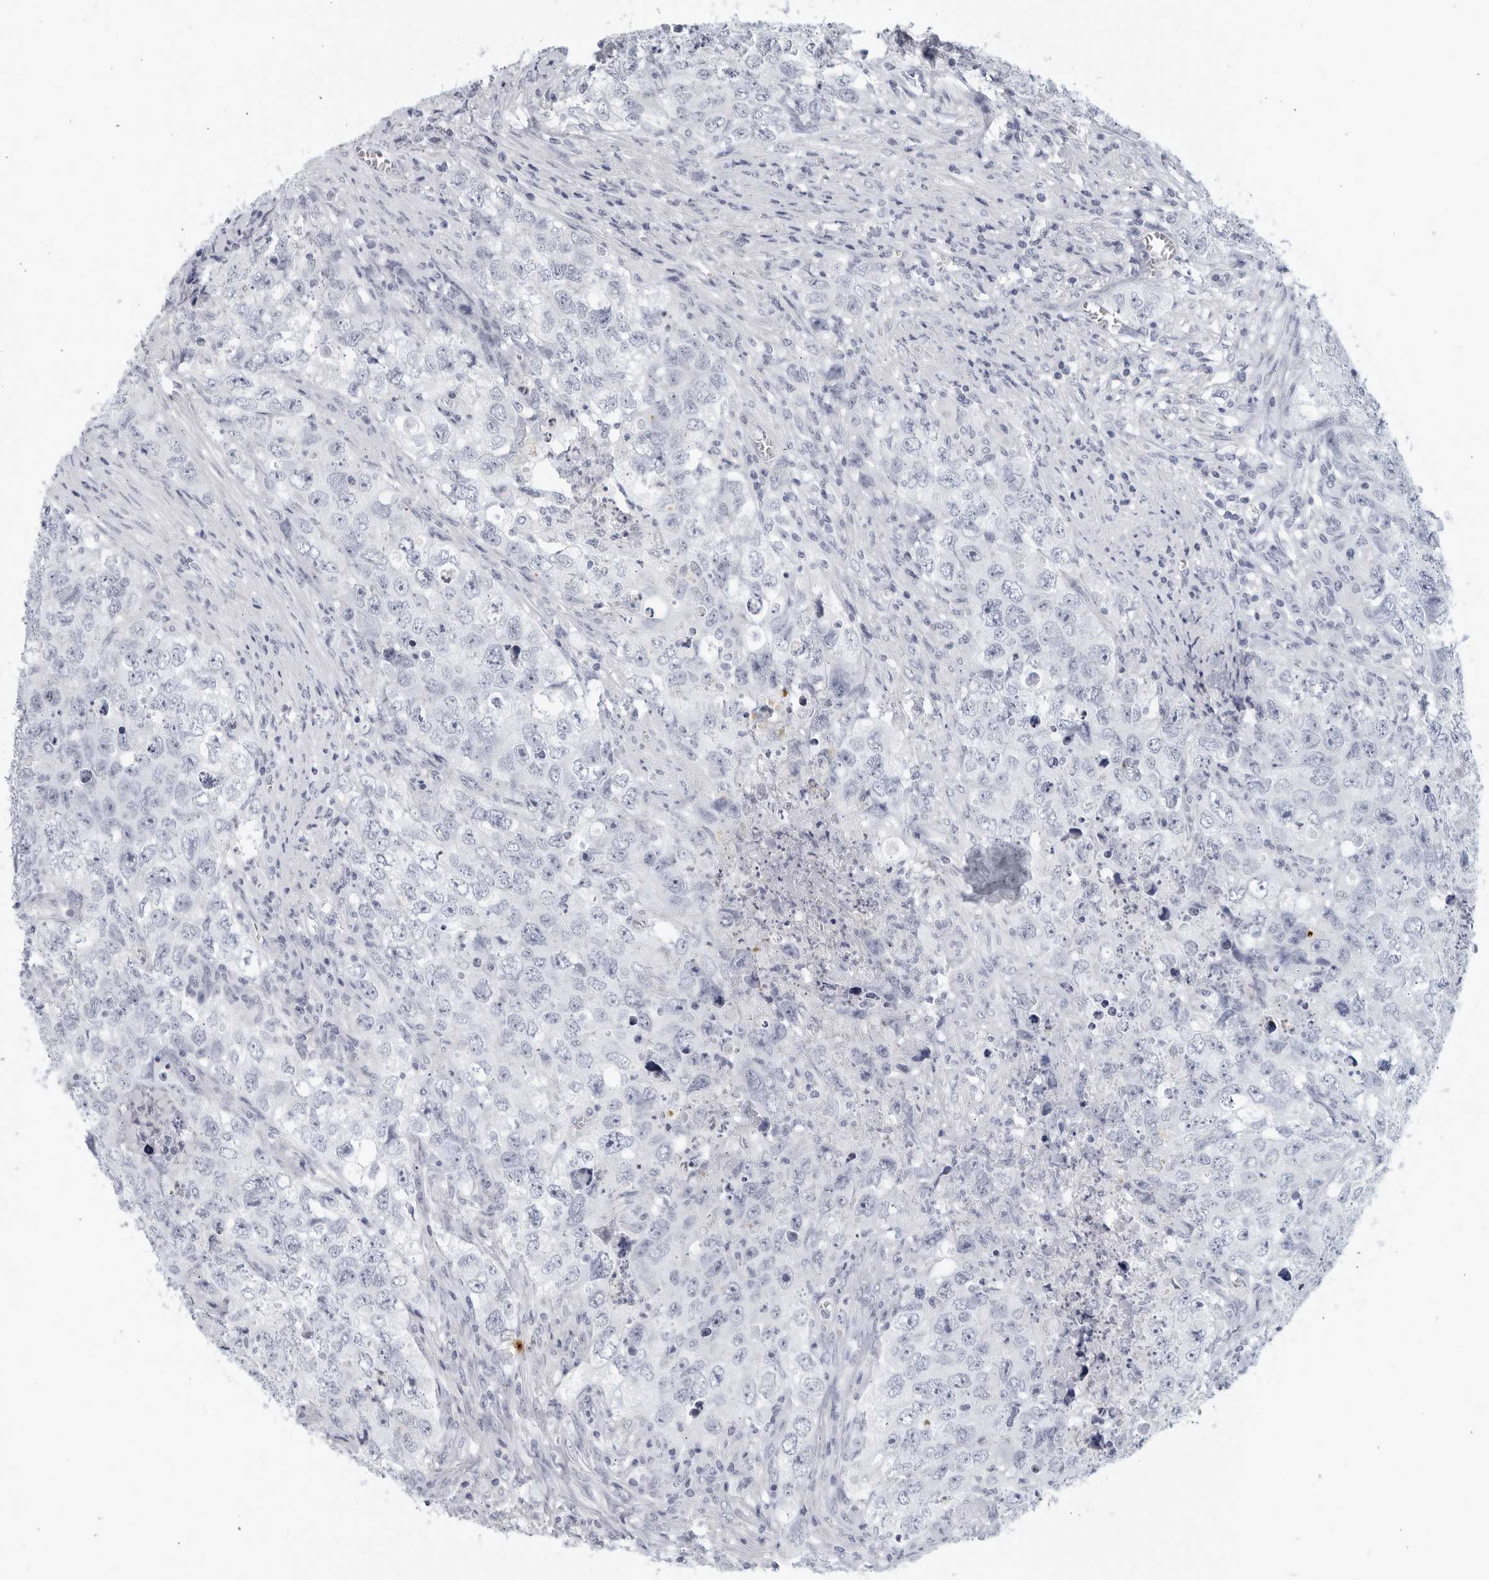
{"staining": {"intensity": "negative", "quantity": "none", "location": "none"}, "tissue": "testis cancer", "cell_type": "Tumor cells", "image_type": "cancer", "snomed": [{"axis": "morphology", "description": "Seminoma, NOS"}, {"axis": "morphology", "description": "Carcinoma, Embryonal, NOS"}, {"axis": "topography", "description": "Testis"}], "caption": "IHC histopathology image of embryonal carcinoma (testis) stained for a protein (brown), which demonstrates no staining in tumor cells.", "gene": "KLK7", "patient": {"sex": "male", "age": 43}}